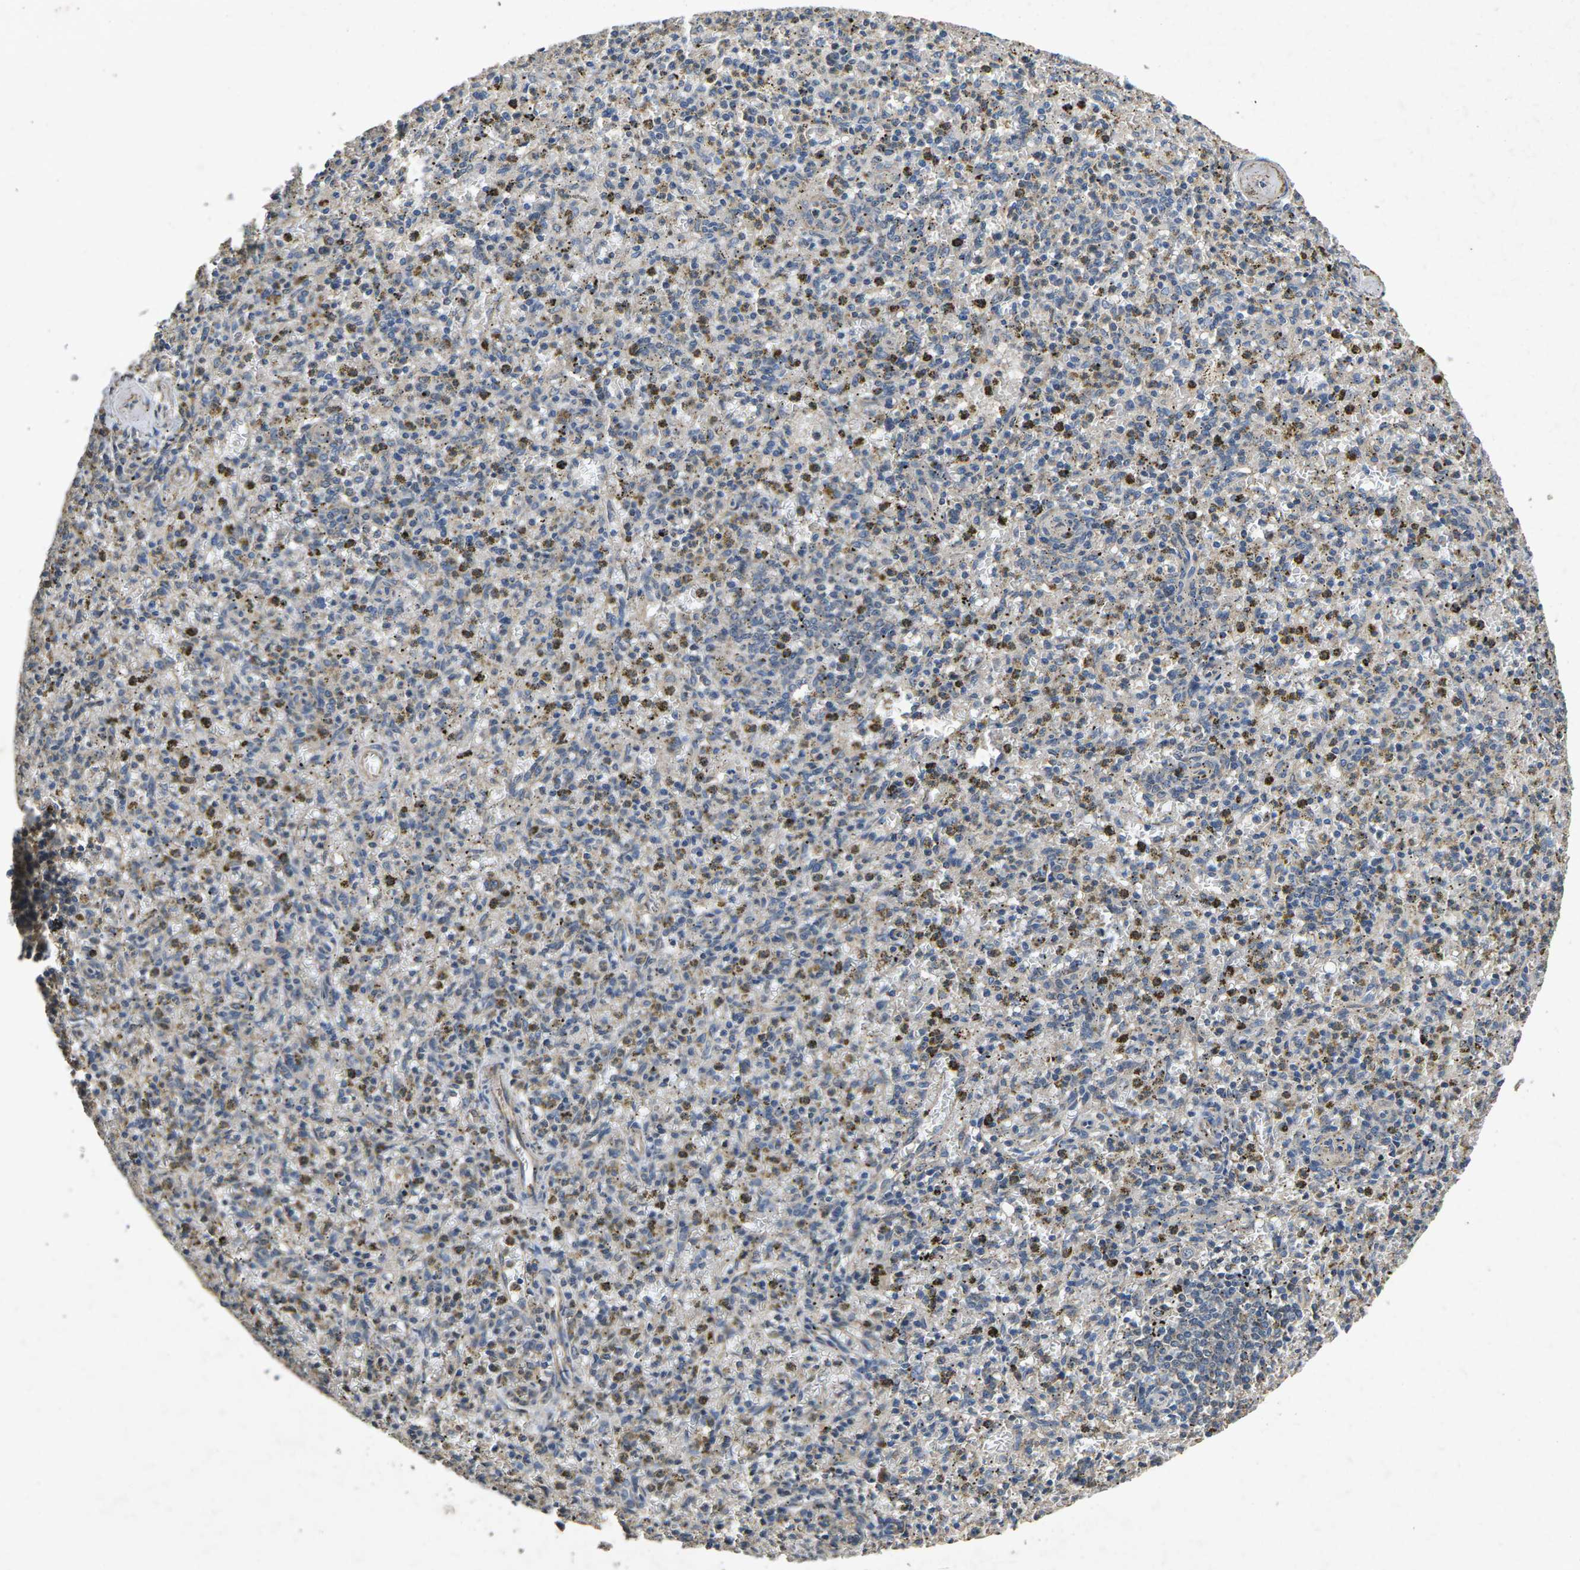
{"staining": {"intensity": "moderate", "quantity": "<25%", "location": "cytoplasmic/membranous"}, "tissue": "spleen", "cell_type": "Cells in red pulp", "image_type": "normal", "snomed": [{"axis": "morphology", "description": "Normal tissue, NOS"}, {"axis": "topography", "description": "Spleen"}], "caption": "Approximately <25% of cells in red pulp in unremarkable human spleen reveal moderate cytoplasmic/membranous protein positivity as visualized by brown immunohistochemical staining.", "gene": "B4GAT1", "patient": {"sex": "male", "age": 72}}